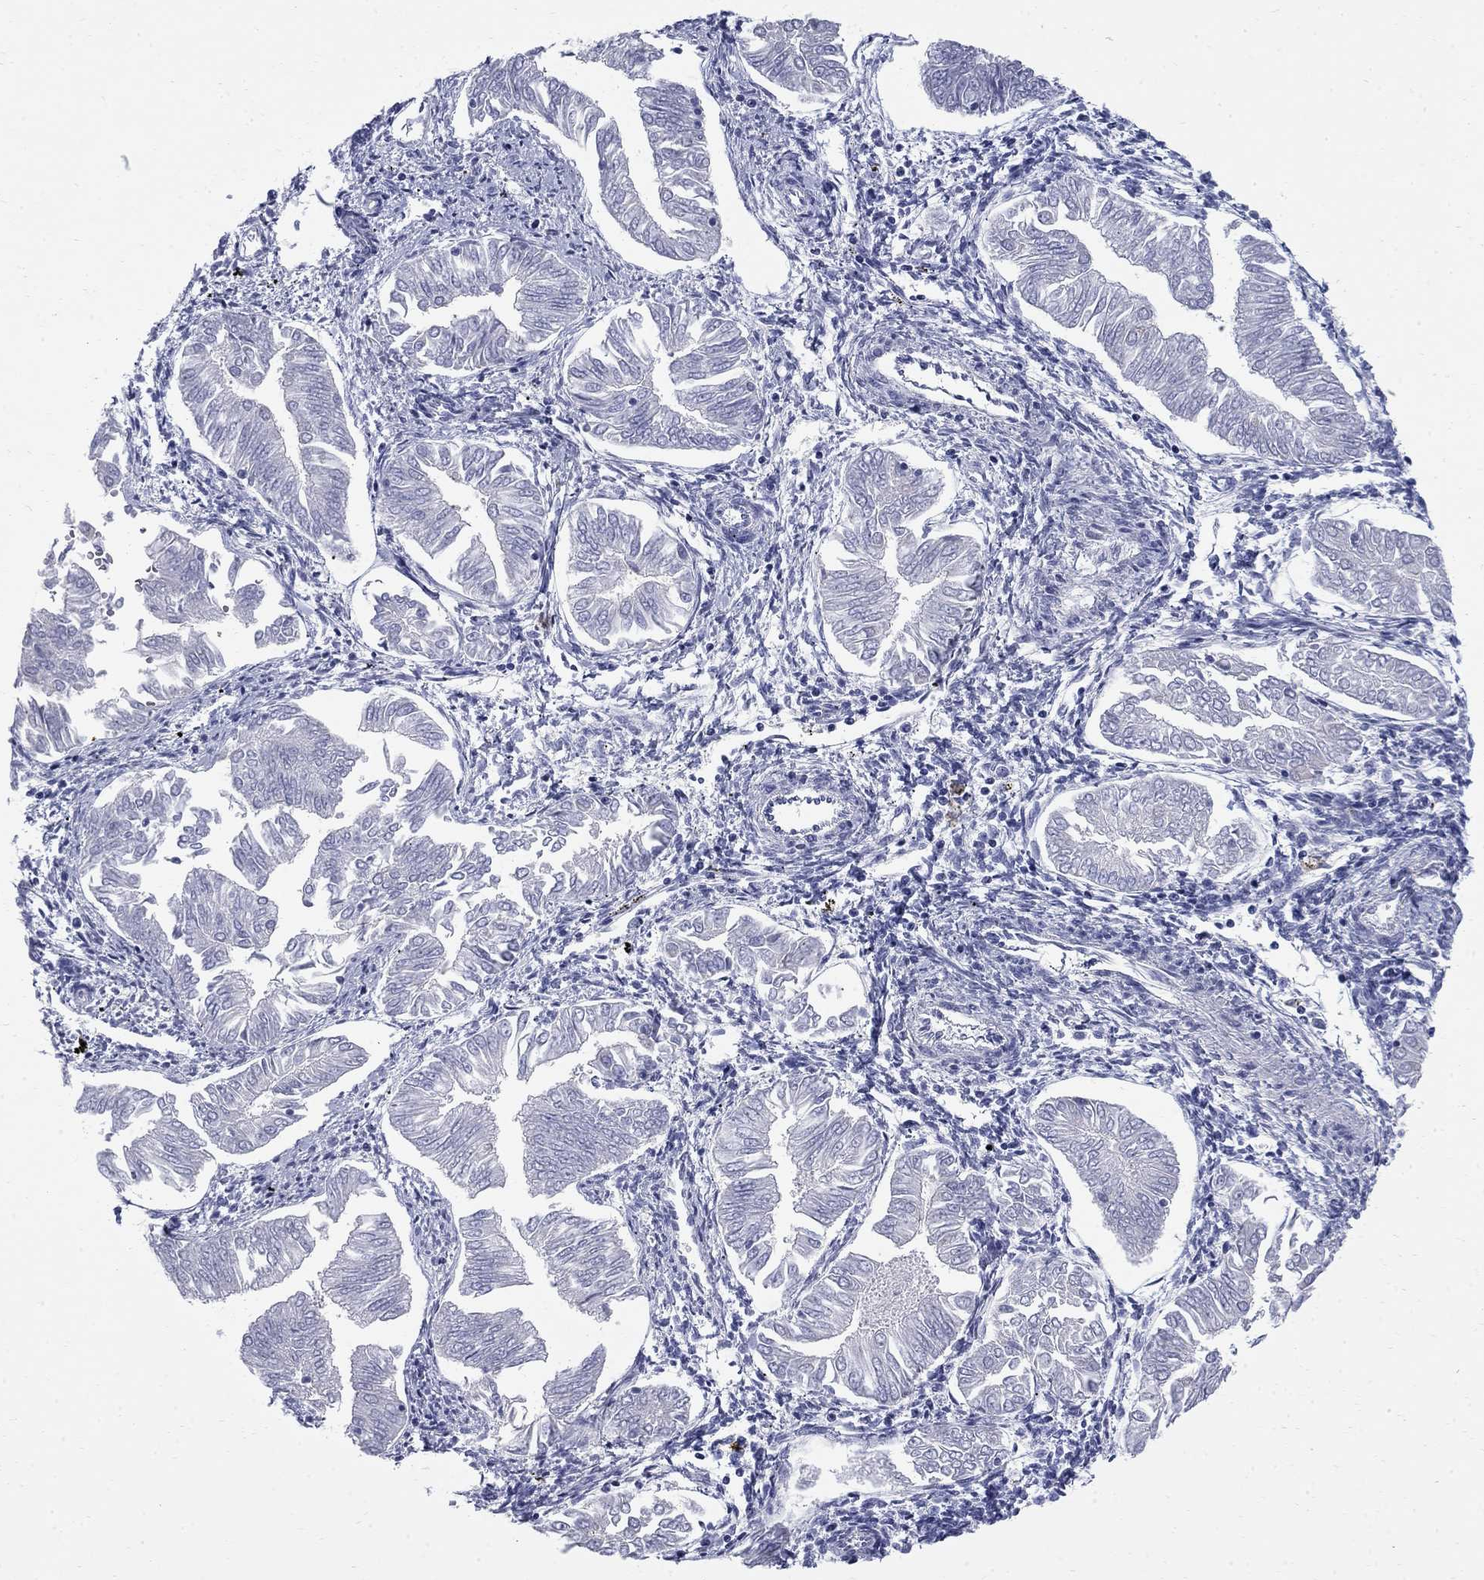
{"staining": {"intensity": "negative", "quantity": "none", "location": "none"}, "tissue": "endometrial cancer", "cell_type": "Tumor cells", "image_type": "cancer", "snomed": [{"axis": "morphology", "description": "Adenocarcinoma, NOS"}, {"axis": "topography", "description": "Endometrium"}], "caption": "Immunohistochemistry micrograph of human adenocarcinoma (endometrial) stained for a protein (brown), which displays no staining in tumor cells. (DAB immunohistochemistry (IHC) with hematoxylin counter stain).", "gene": "SERPINB2", "patient": {"sex": "female", "age": 53}}